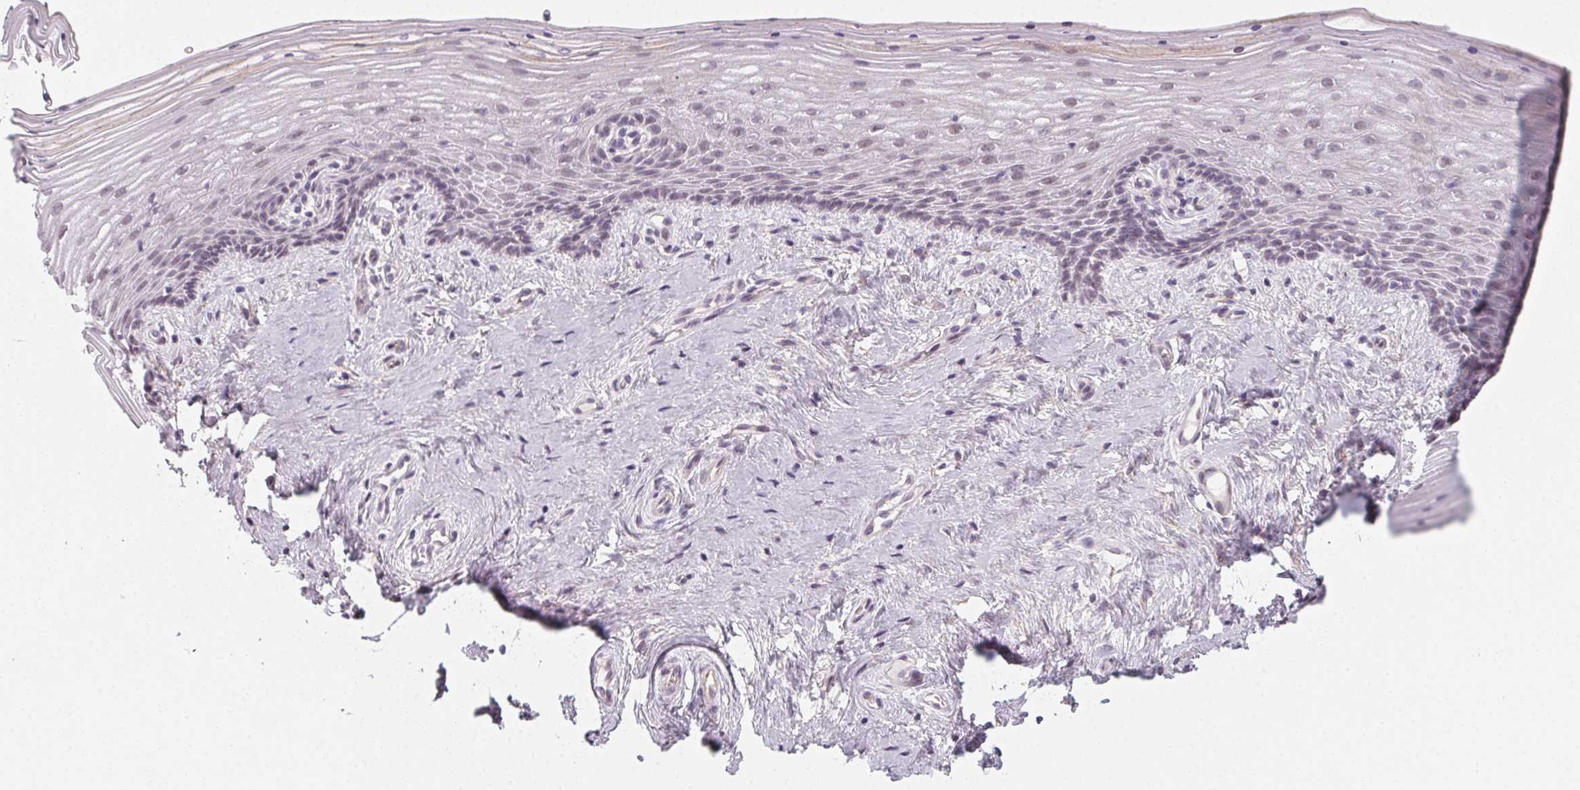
{"staining": {"intensity": "negative", "quantity": "none", "location": "none"}, "tissue": "vagina", "cell_type": "Squamous epithelial cells", "image_type": "normal", "snomed": [{"axis": "morphology", "description": "Normal tissue, NOS"}, {"axis": "topography", "description": "Vagina"}], "caption": "Squamous epithelial cells show no significant protein expression in unremarkable vagina. Brightfield microscopy of immunohistochemistry stained with DAB (brown) and hematoxylin (blue), captured at high magnification.", "gene": "CCDC96", "patient": {"sex": "female", "age": 45}}